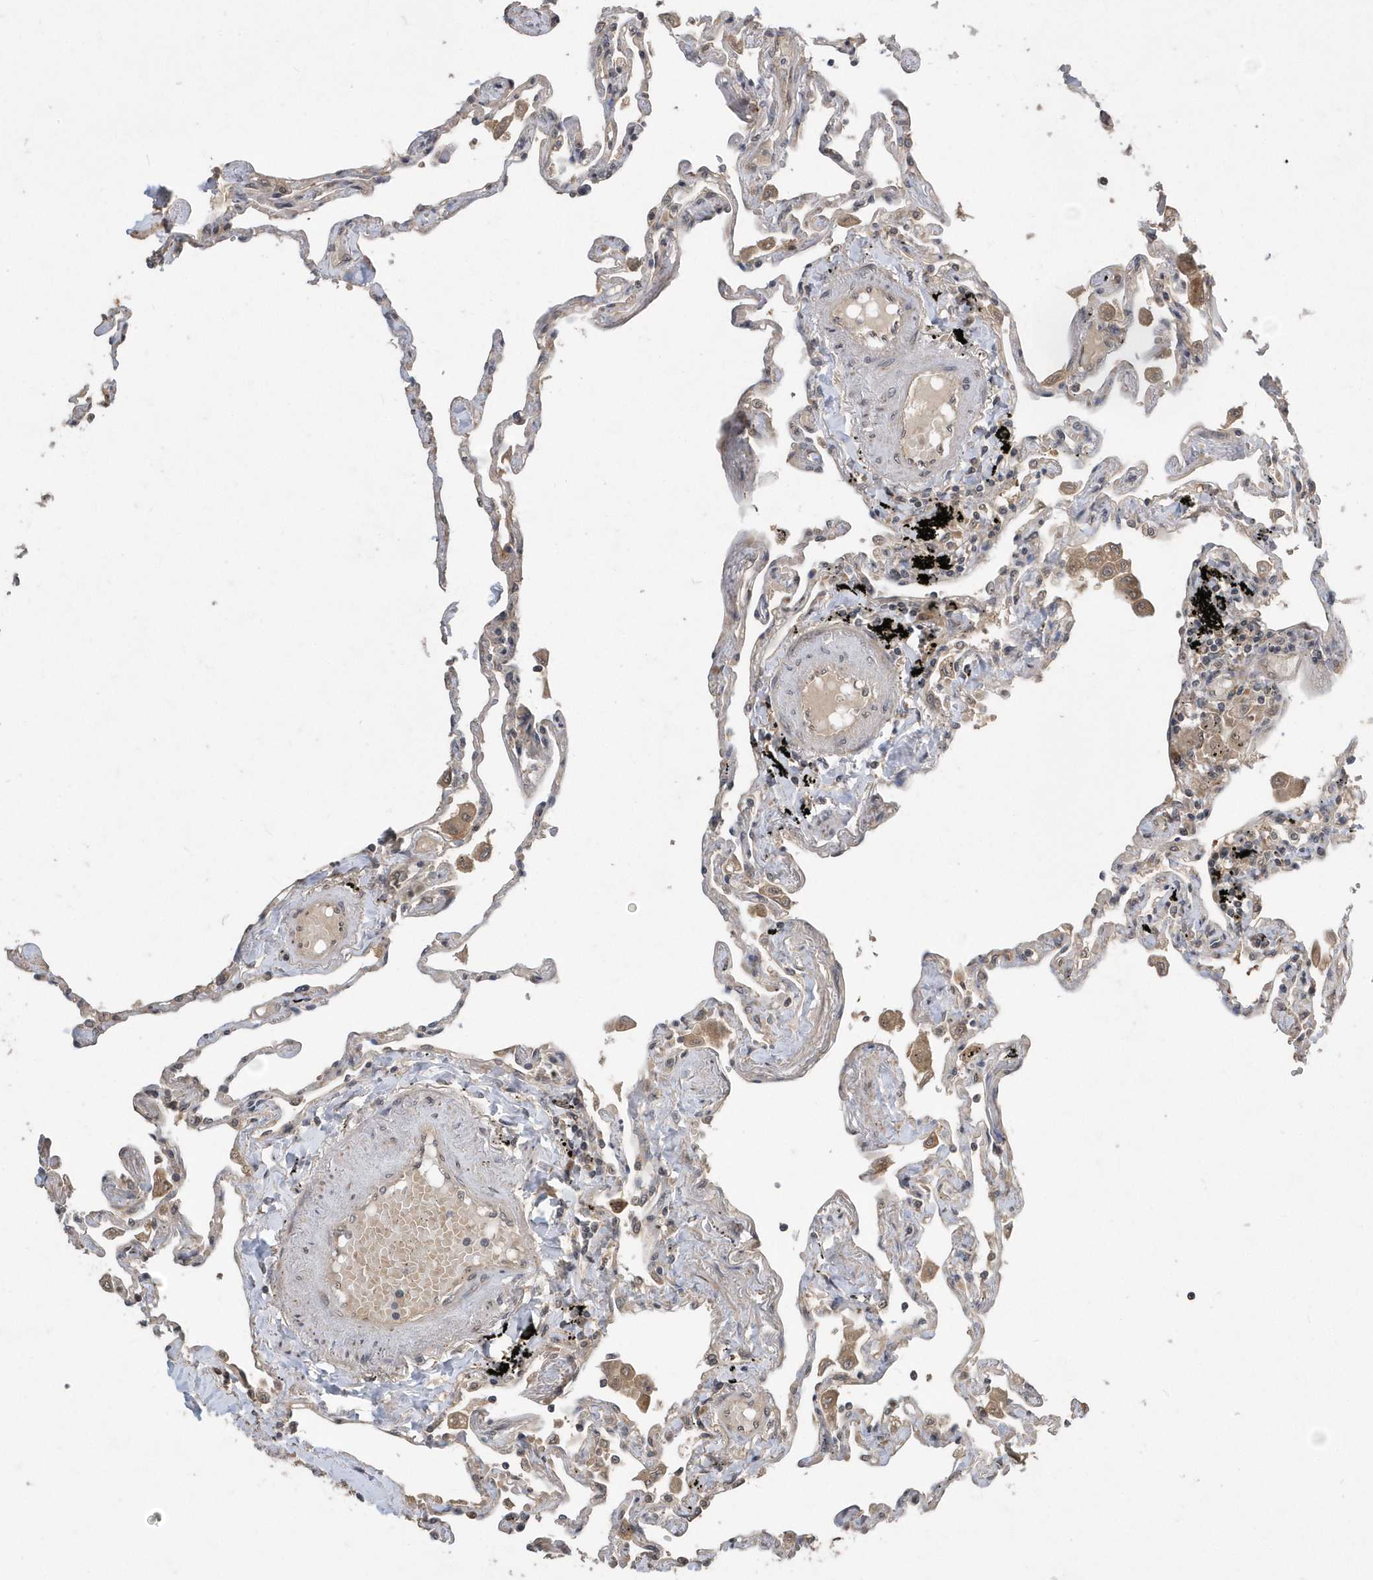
{"staining": {"intensity": "moderate", "quantity": "25%-75%", "location": "cytoplasmic/membranous"}, "tissue": "lung", "cell_type": "Alveolar cells", "image_type": "normal", "snomed": [{"axis": "morphology", "description": "Normal tissue, NOS"}, {"axis": "topography", "description": "Lung"}], "caption": "Immunohistochemistry histopathology image of unremarkable lung stained for a protein (brown), which exhibits medium levels of moderate cytoplasmic/membranous positivity in about 25%-75% of alveolar cells.", "gene": "WASHC5", "patient": {"sex": "female", "age": 67}}